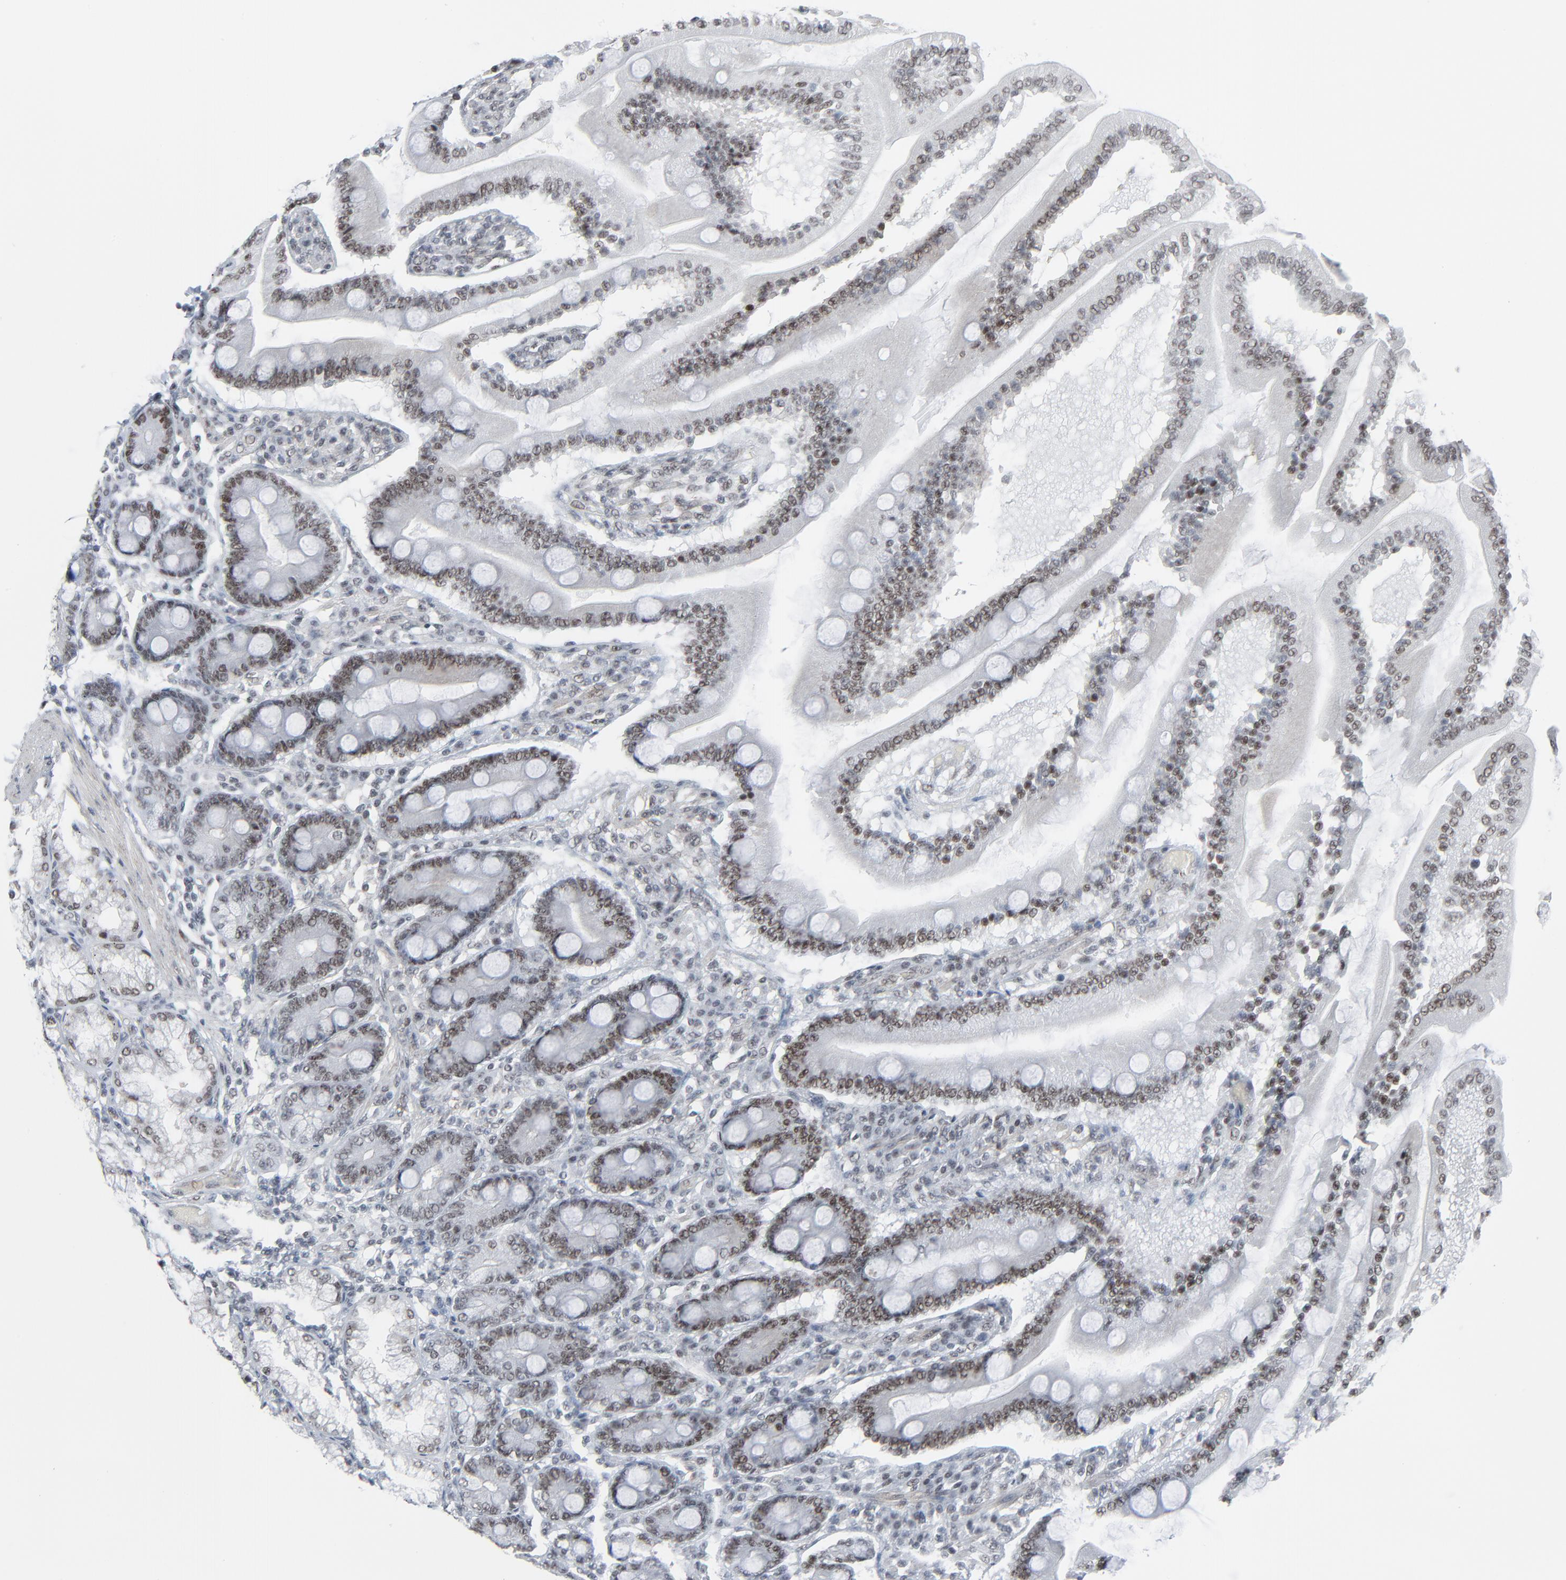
{"staining": {"intensity": "moderate", "quantity": ">75%", "location": "nuclear"}, "tissue": "duodenum", "cell_type": "Glandular cells", "image_type": "normal", "snomed": [{"axis": "morphology", "description": "Normal tissue, NOS"}, {"axis": "topography", "description": "Duodenum"}], "caption": "Immunohistochemistry of benign human duodenum reveals medium levels of moderate nuclear staining in about >75% of glandular cells. (DAB = brown stain, brightfield microscopy at high magnification).", "gene": "FBXO28", "patient": {"sex": "female", "age": 64}}